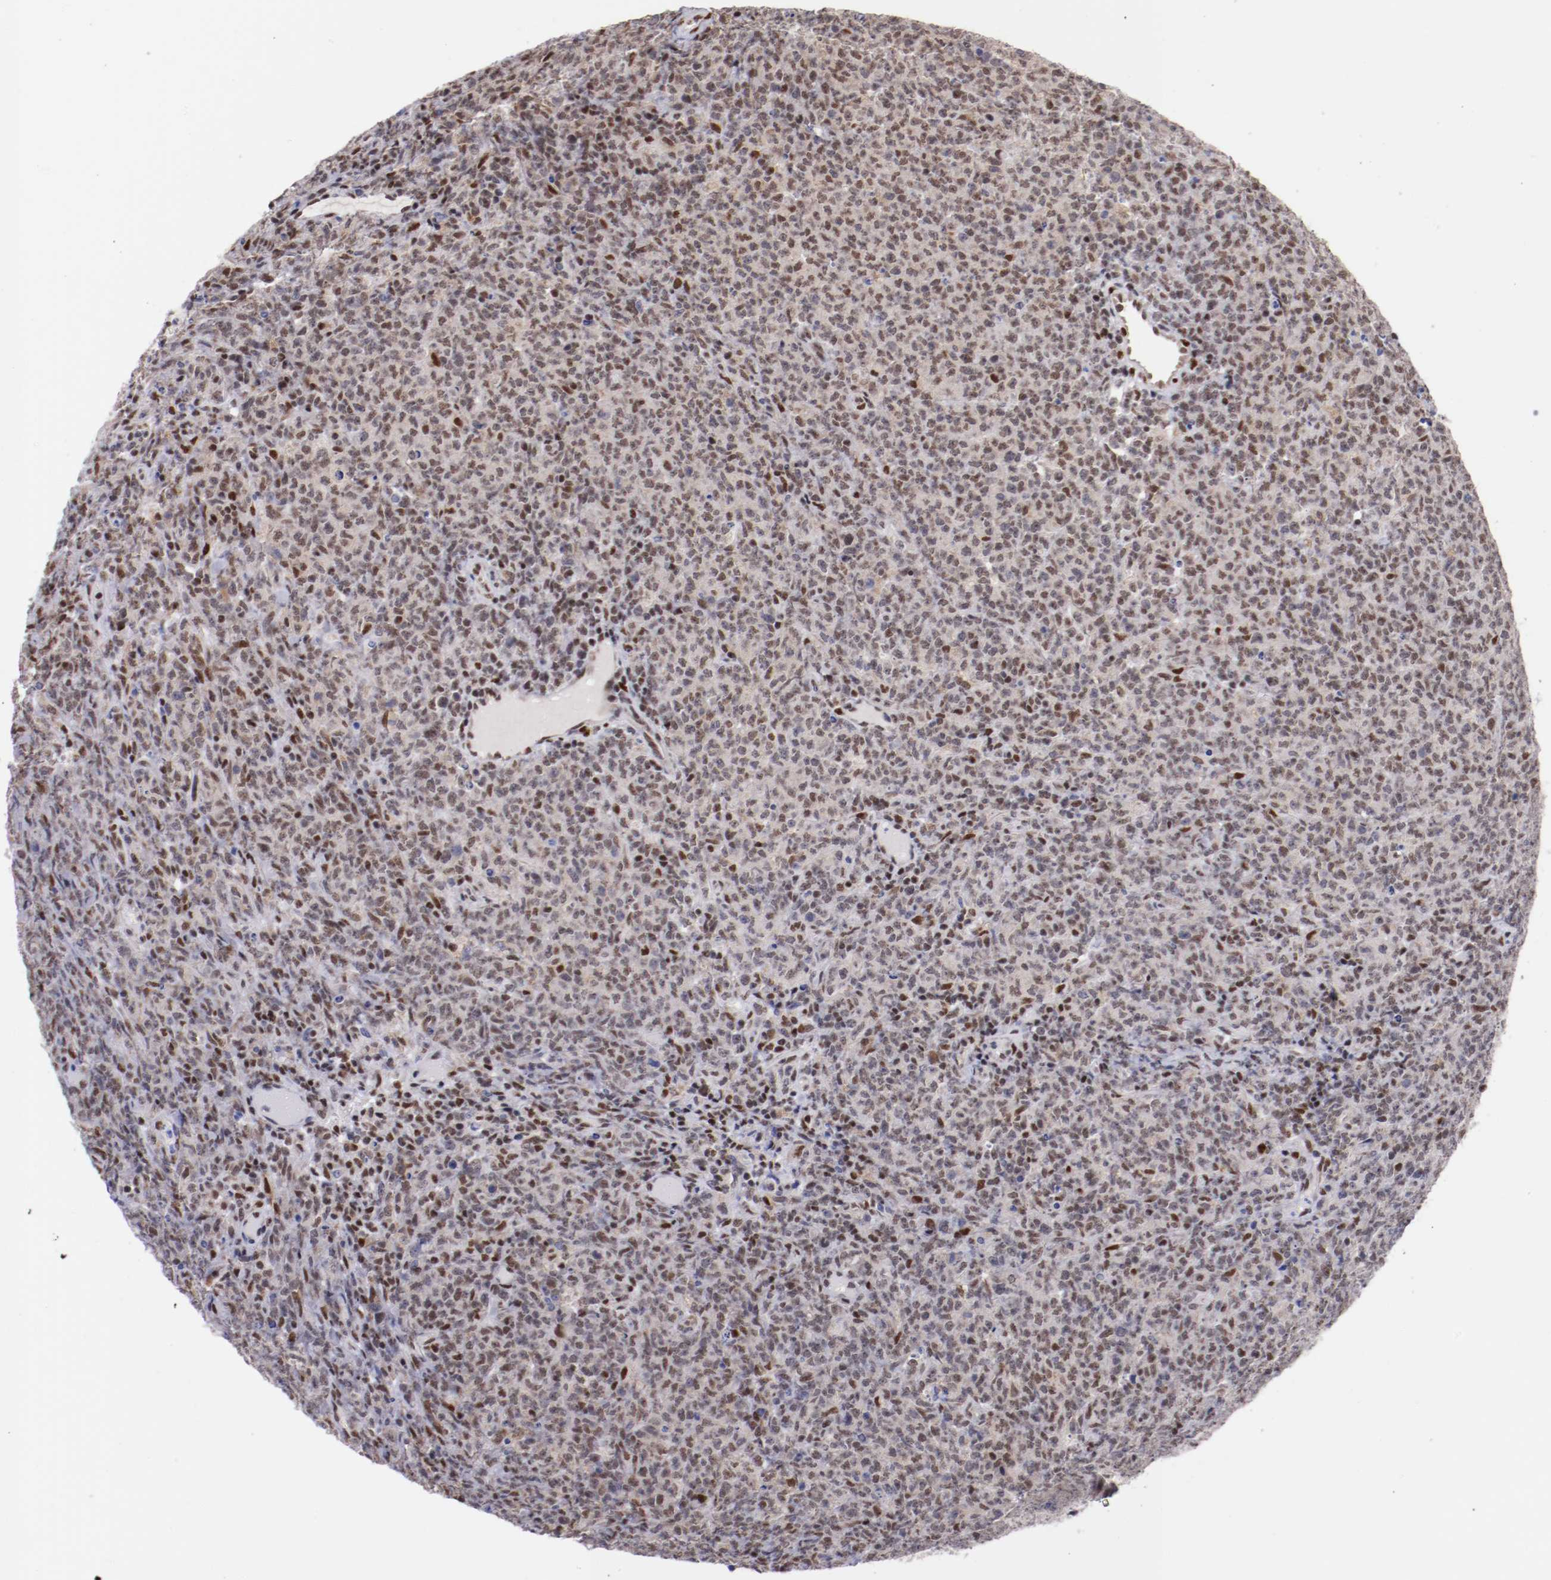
{"staining": {"intensity": "moderate", "quantity": "<25%", "location": "nuclear"}, "tissue": "lymphoma", "cell_type": "Tumor cells", "image_type": "cancer", "snomed": [{"axis": "morphology", "description": "Malignant lymphoma, non-Hodgkin's type, High grade"}, {"axis": "topography", "description": "Tonsil"}], "caption": "High-magnification brightfield microscopy of high-grade malignant lymphoma, non-Hodgkin's type stained with DAB (3,3'-diaminobenzidine) (brown) and counterstained with hematoxylin (blue). tumor cells exhibit moderate nuclear staining is seen in about<25% of cells. Using DAB (brown) and hematoxylin (blue) stains, captured at high magnification using brightfield microscopy.", "gene": "SRF", "patient": {"sex": "female", "age": 36}}